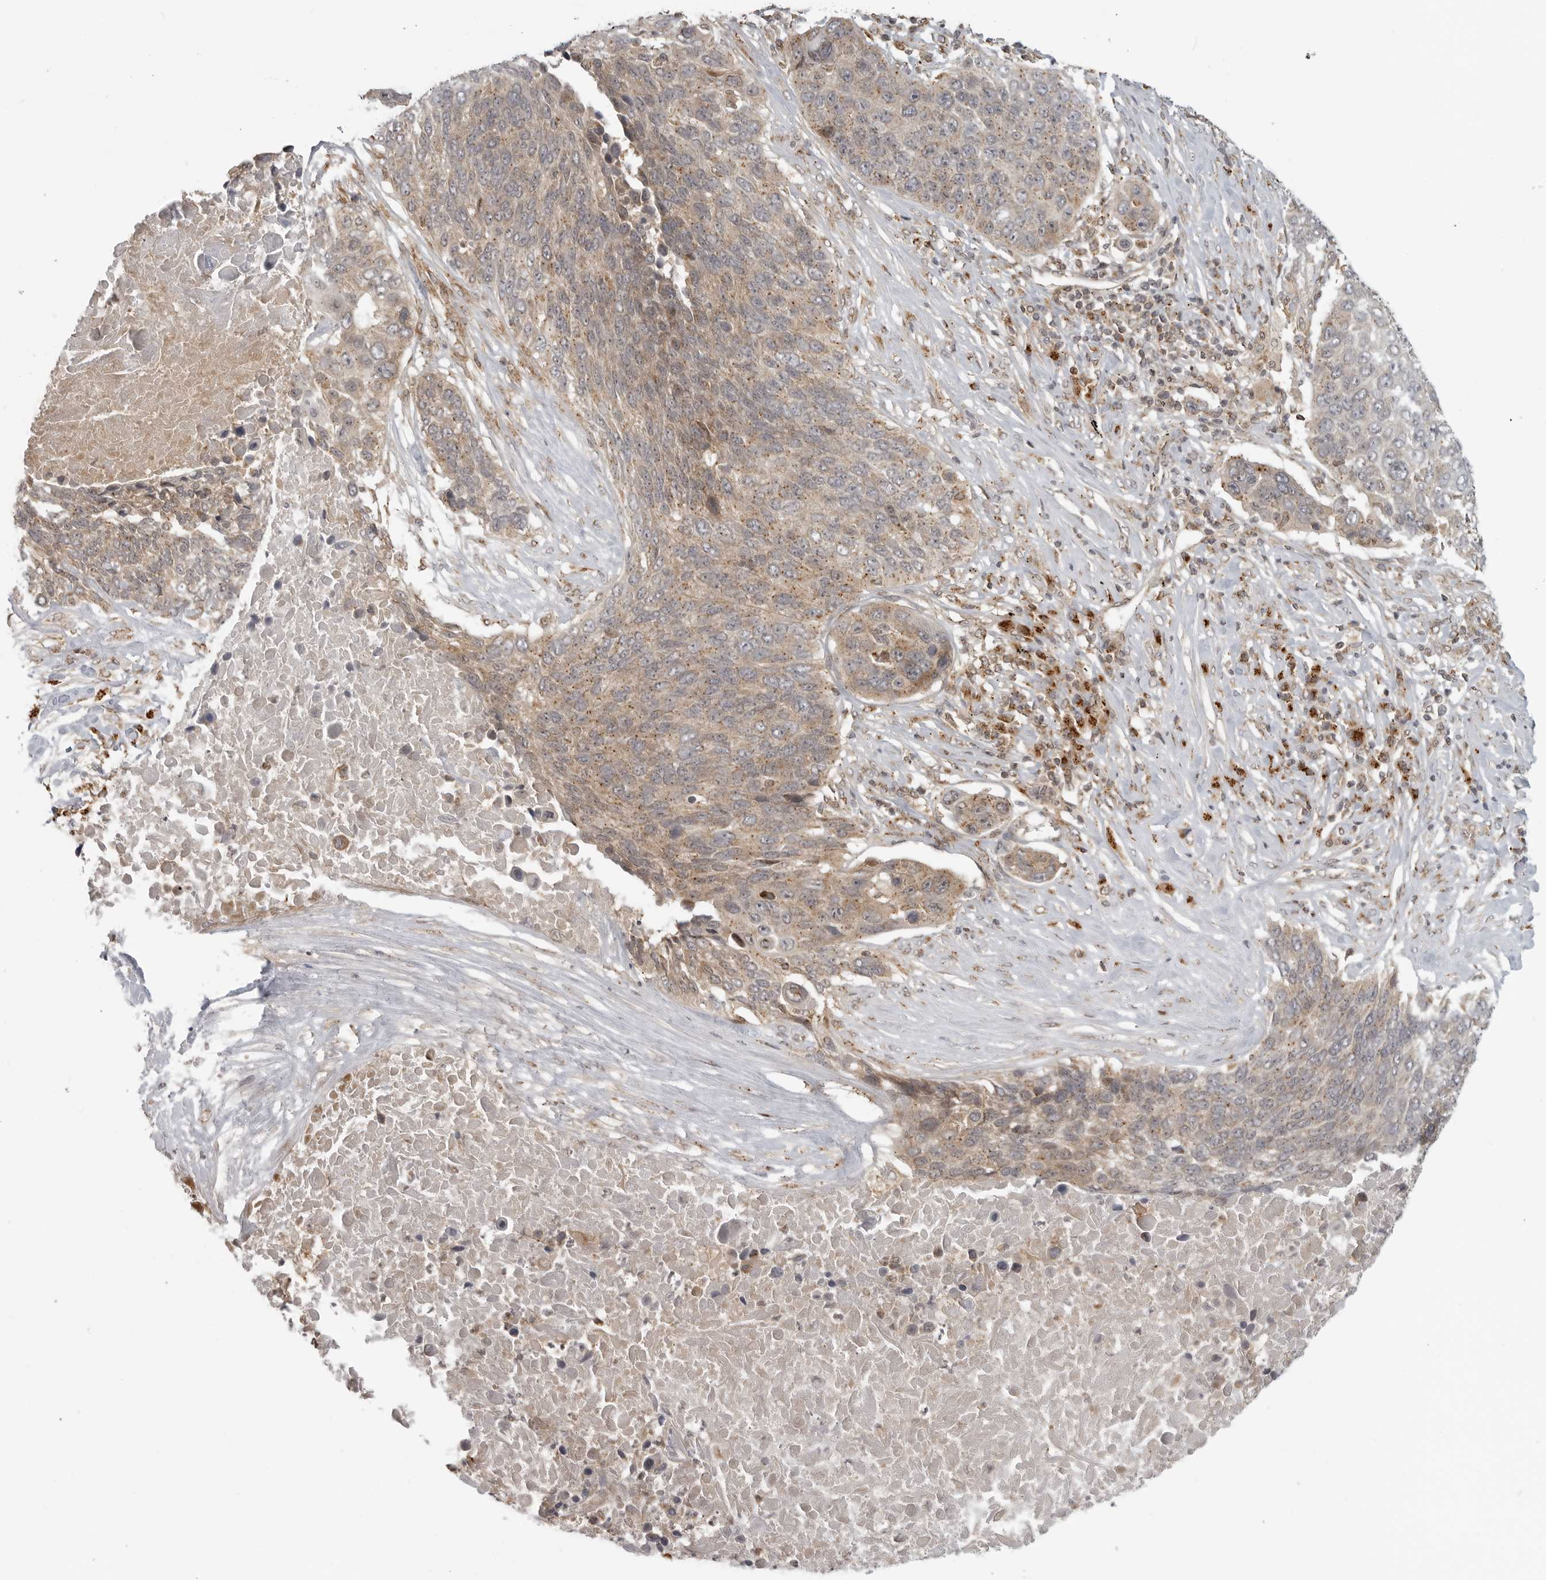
{"staining": {"intensity": "weak", "quantity": ">75%", "location": "cytoplasmic/membranous"}, "tissue": "lung cancer", "cell_type": "Tumor cells", "image_type": "cancer", "snomed": [{"axis": "morphology", "description": "Squamous cell carcinoma, NOS"}, {"axis": "topography", "description": "Lung"}], "caption": "Tumor cells exhibit weak cytoplasmic/membranous expression in approximately >75% of cells in lung cancer (squamous cell carcinoma). (IHC, brightfield microscopy, high magnification).", "gene": "COPA", "patient": {"sex": "male", "age": 66}}